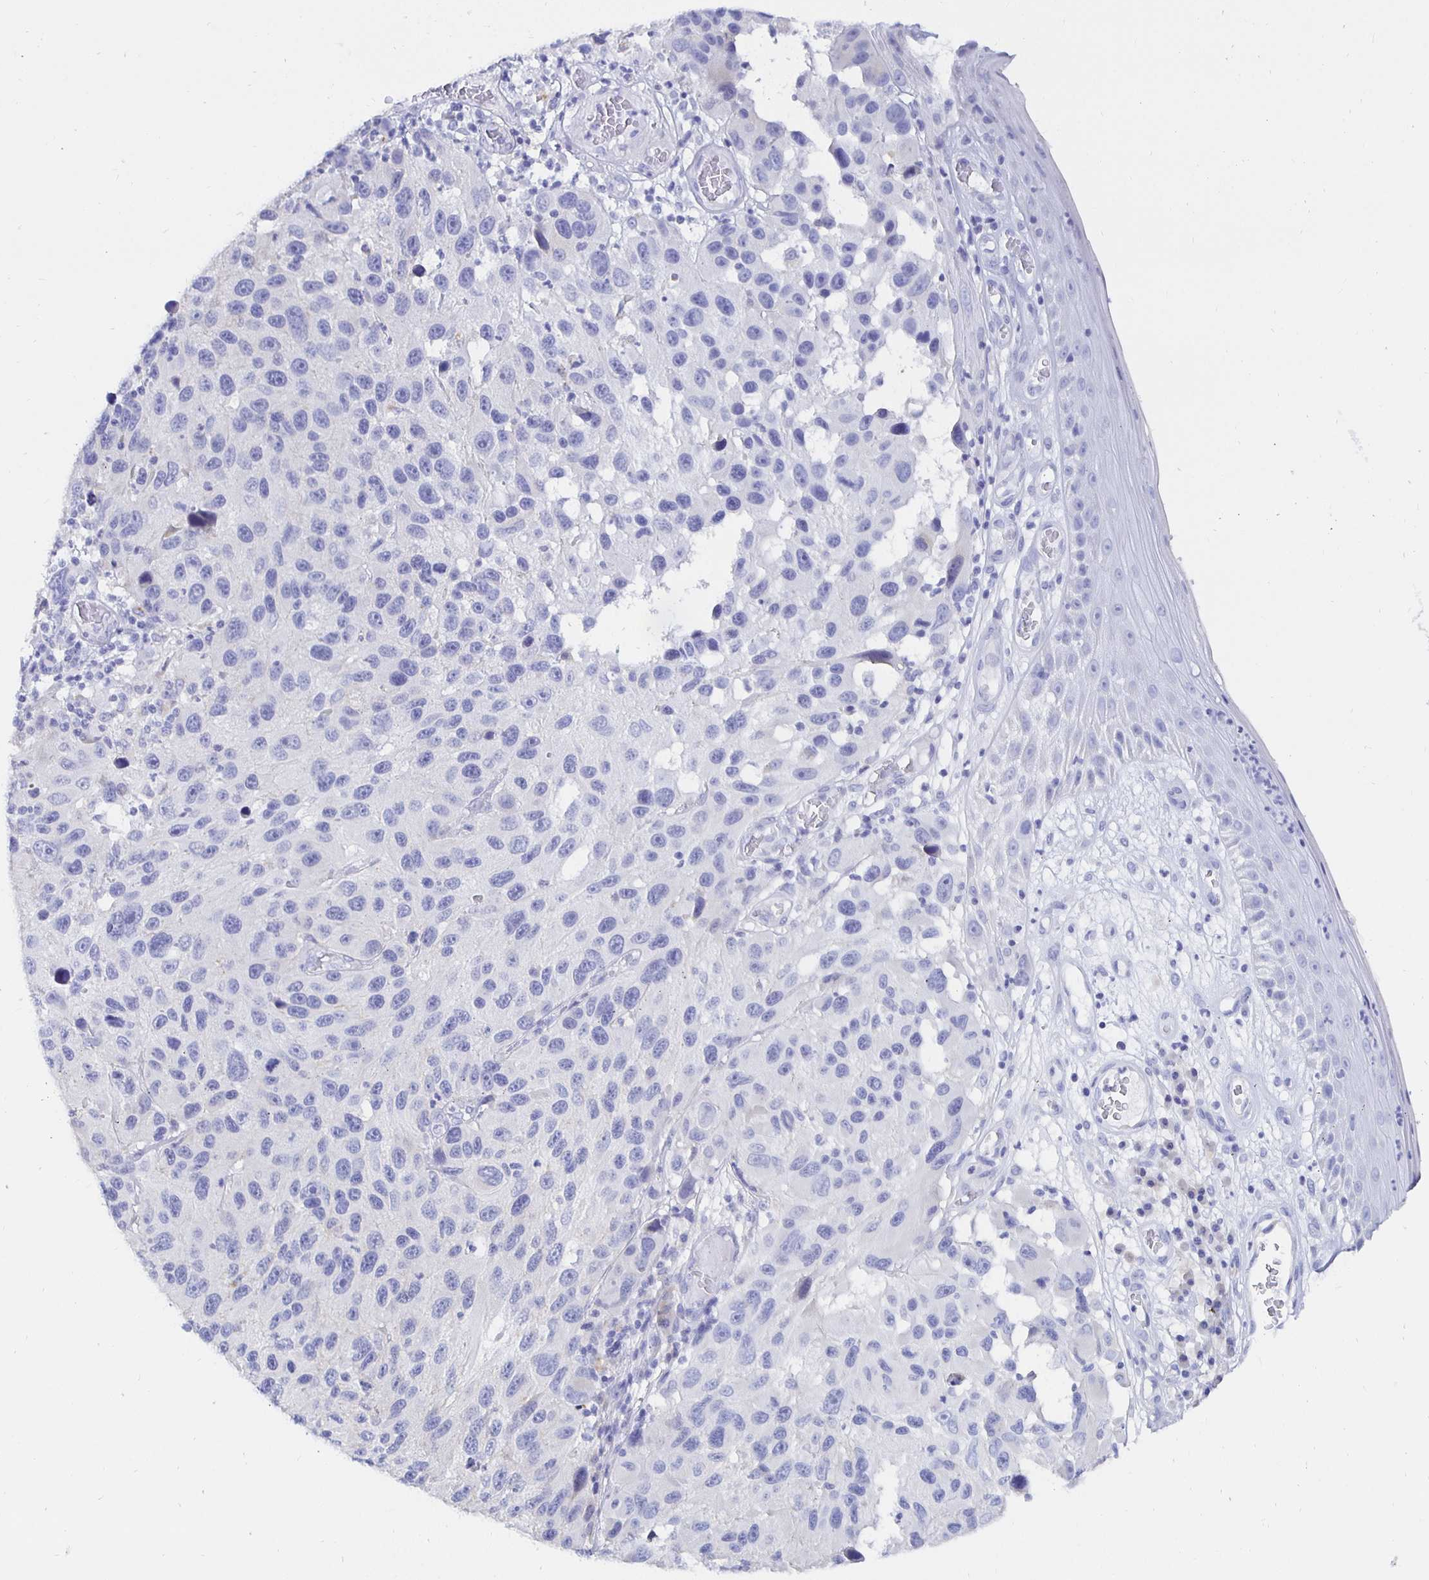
{"staining": {"intensity": "negative", "quantity": "none", "location": "none"}, "tissue": "melanoma", "cell_type": "Tumor cells", "image_type": "cancer", "snomed": [{"axis": "morphology", "description": "Malignant melanoma, NOS"}, {"axis": "topography", "description": "Skin"}], "caption": "IHC photomicrograph of neoplastic tissue: human malignant melanoma stained with DAB shows no significant protein expression in tumor cells.", "gene": "UMOD", "patient": {"sex": "male", "age": 53}}